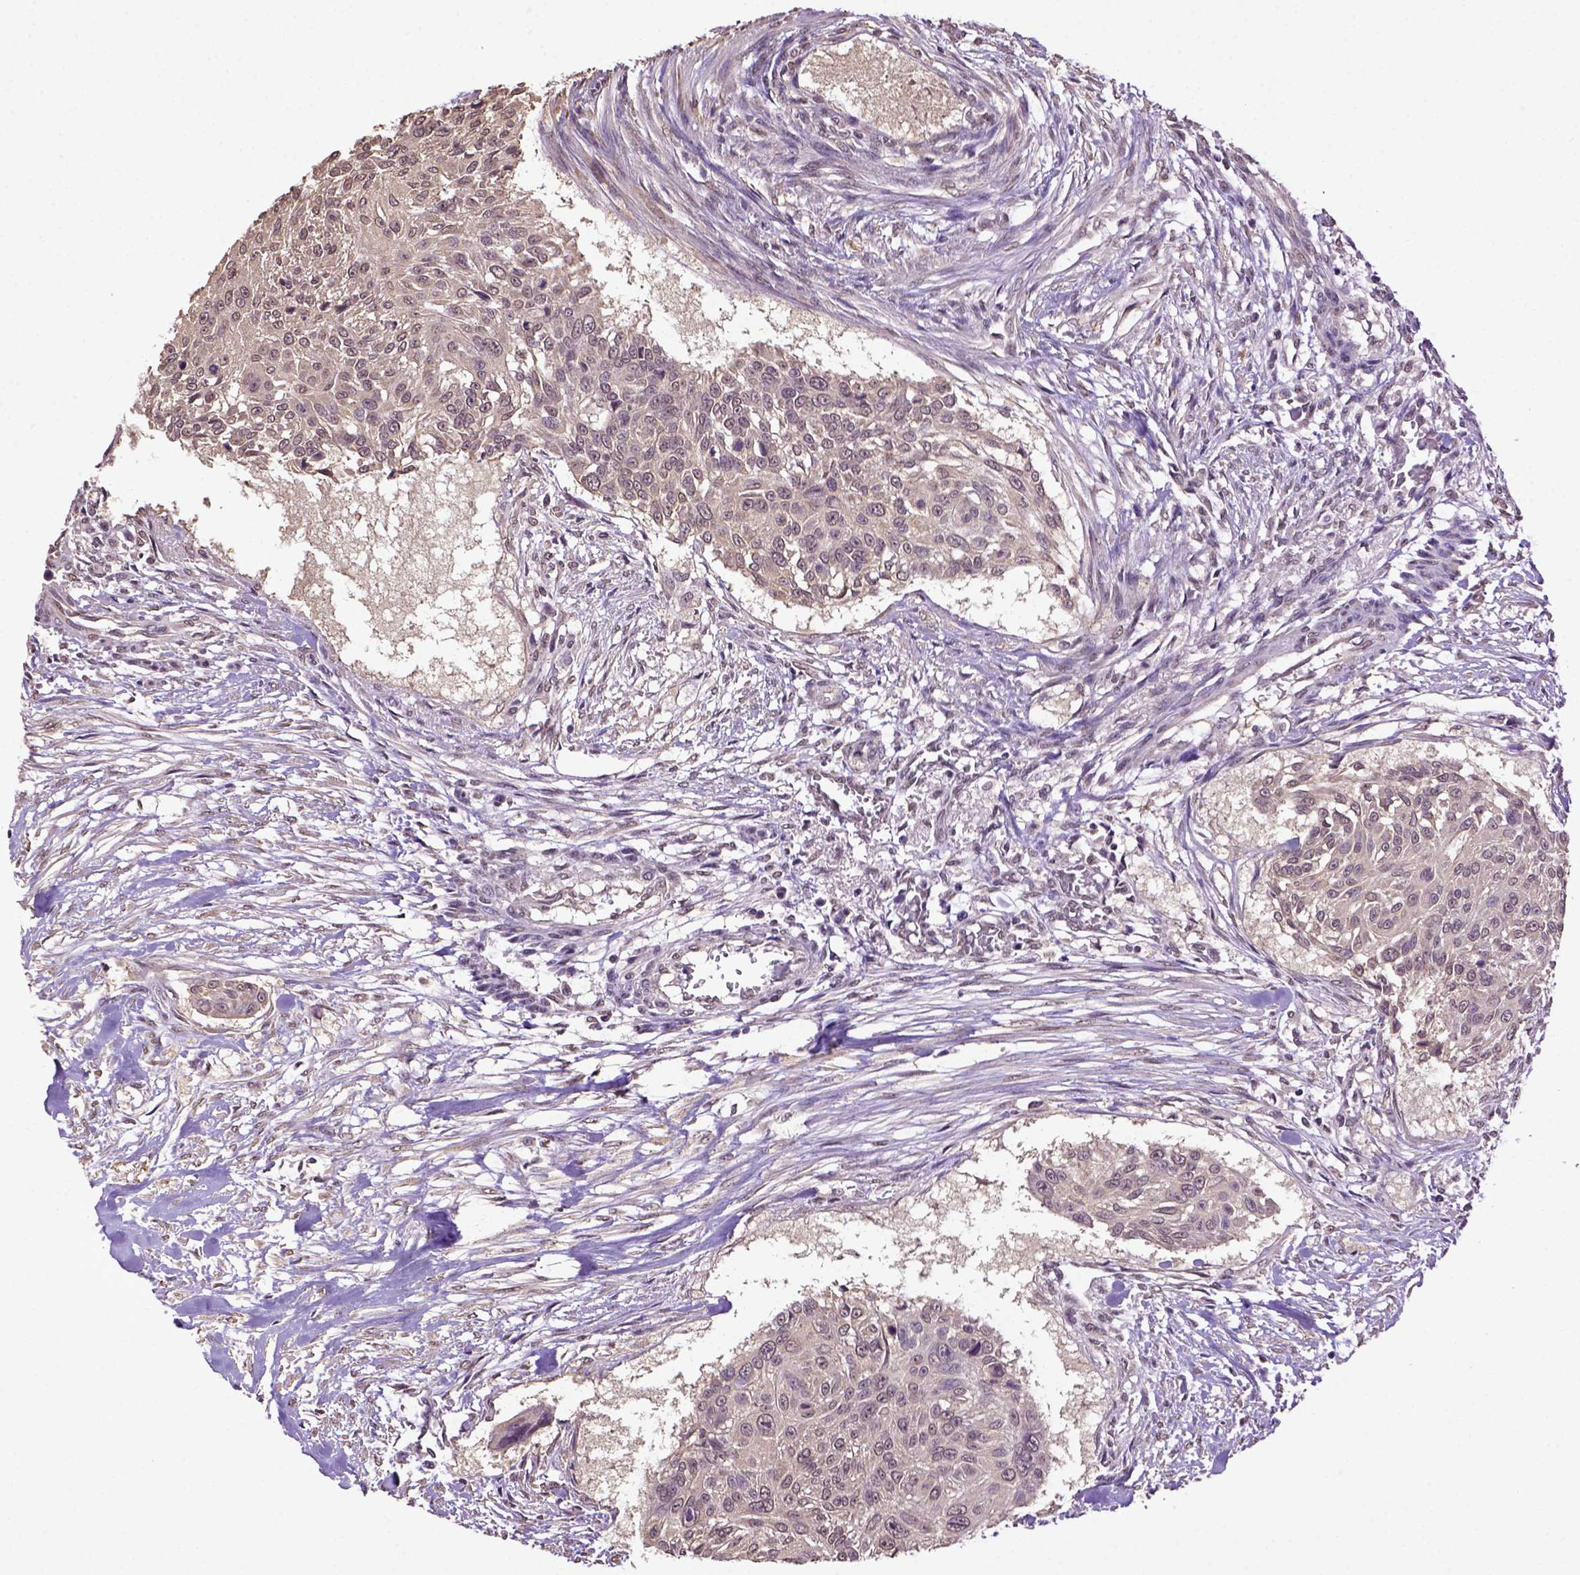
{"staining": {"intensity": "weak", "quantity": ">75%", "location": "cytoplasmic/membranous"}, "tissue": "urothelial cancer", "cell_type": "Tumor cells", "image_type": "cancer", "snomed": [{"axis": "morphology", "description": "Urothelial carcinoma, NOS"}, {"axis": "topography", "description": "Urinary bladder"}], "caption": "Immunohistochemistry (IHC) of human urothelial cancer displays low levels of weak cytoplasmic/membranous expression in approximately >75% of tumor cells.", "gene": "WDR17", "patient": {"sex": "male", "age": 55}}